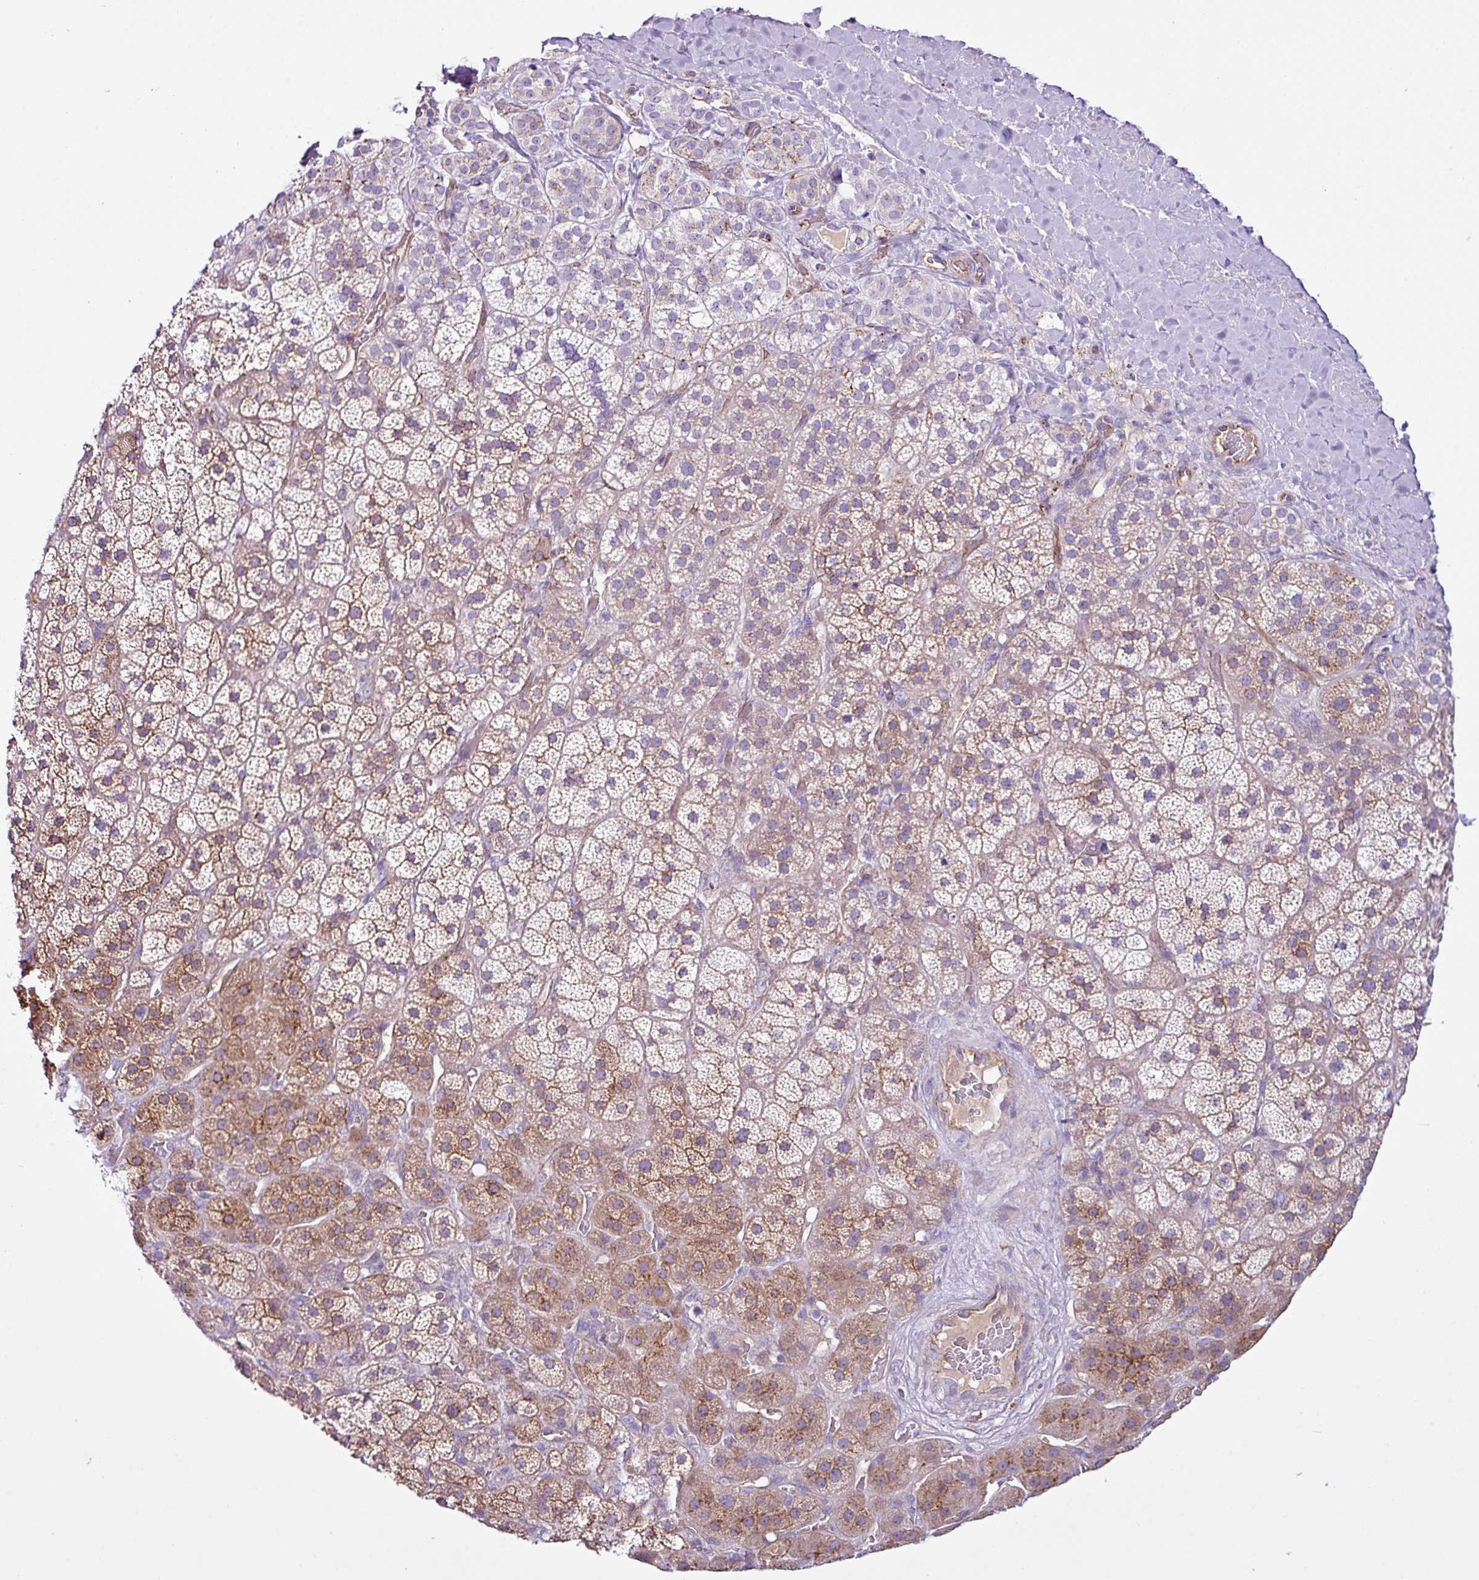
{"staining": {"intensity": "moderate", "quantity": "25%-75%", "location": "cytoplasmic/membranous"}, "tissue": "adrenal gland", "cell_type": "Glandular cells", "image_type": "normal", "snomed": [{"axis": "morphology", "description": "Normal tissue, NOS"}, {"axis": "topography", "description": "Adrenal gland"}], "caption": "Protein expression analysis of unremarkable human adrenal gland reveals moderate cytoplasmic/membranous expression in approximately 25%-75% of glandular cells.", "gene": "EME2", "patient": {"sex": "male", "age": 57}}